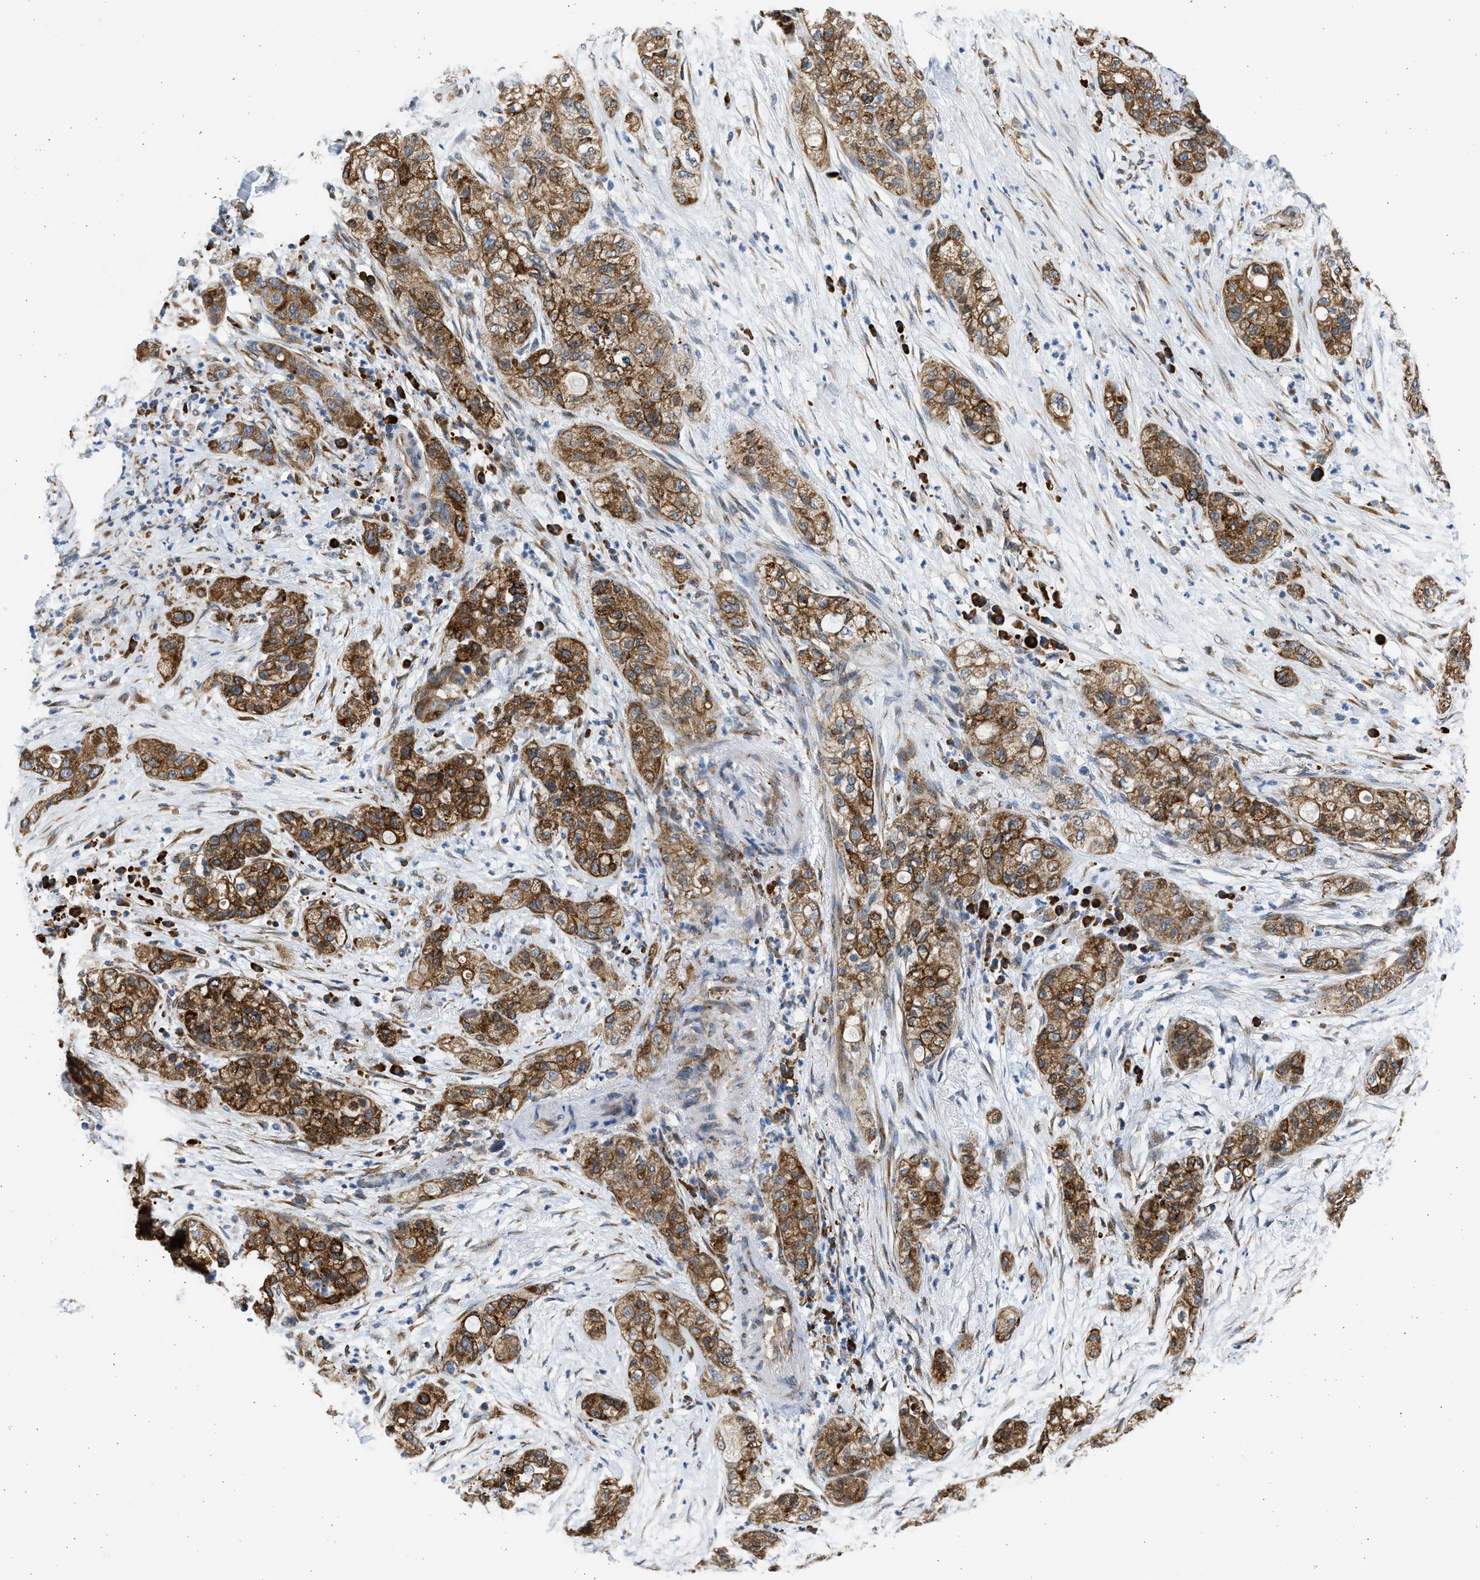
{"staining": {"intensity": "strong", "quantity": ">75%", "location": "cytoplasmic/membranous"}, "tissue": "pancreatic cancer", "cell_type": "Tumor cells", "image_type": "cancer", "snomed": [{"axis": "morphology", "description": "Adenocarcinoma, NOS"}, {"axis": "topography", "description": "Pancreas"}], "caption": "Pancreatic cancer (adenocarcinoma) stained for a protein (brown) demonstrates strong cytoplasmic/membranous positive positivity in approximately >75% of tumor cells.", "gene": "PLD2", "patient": {"sex": "female", "age": 78}}